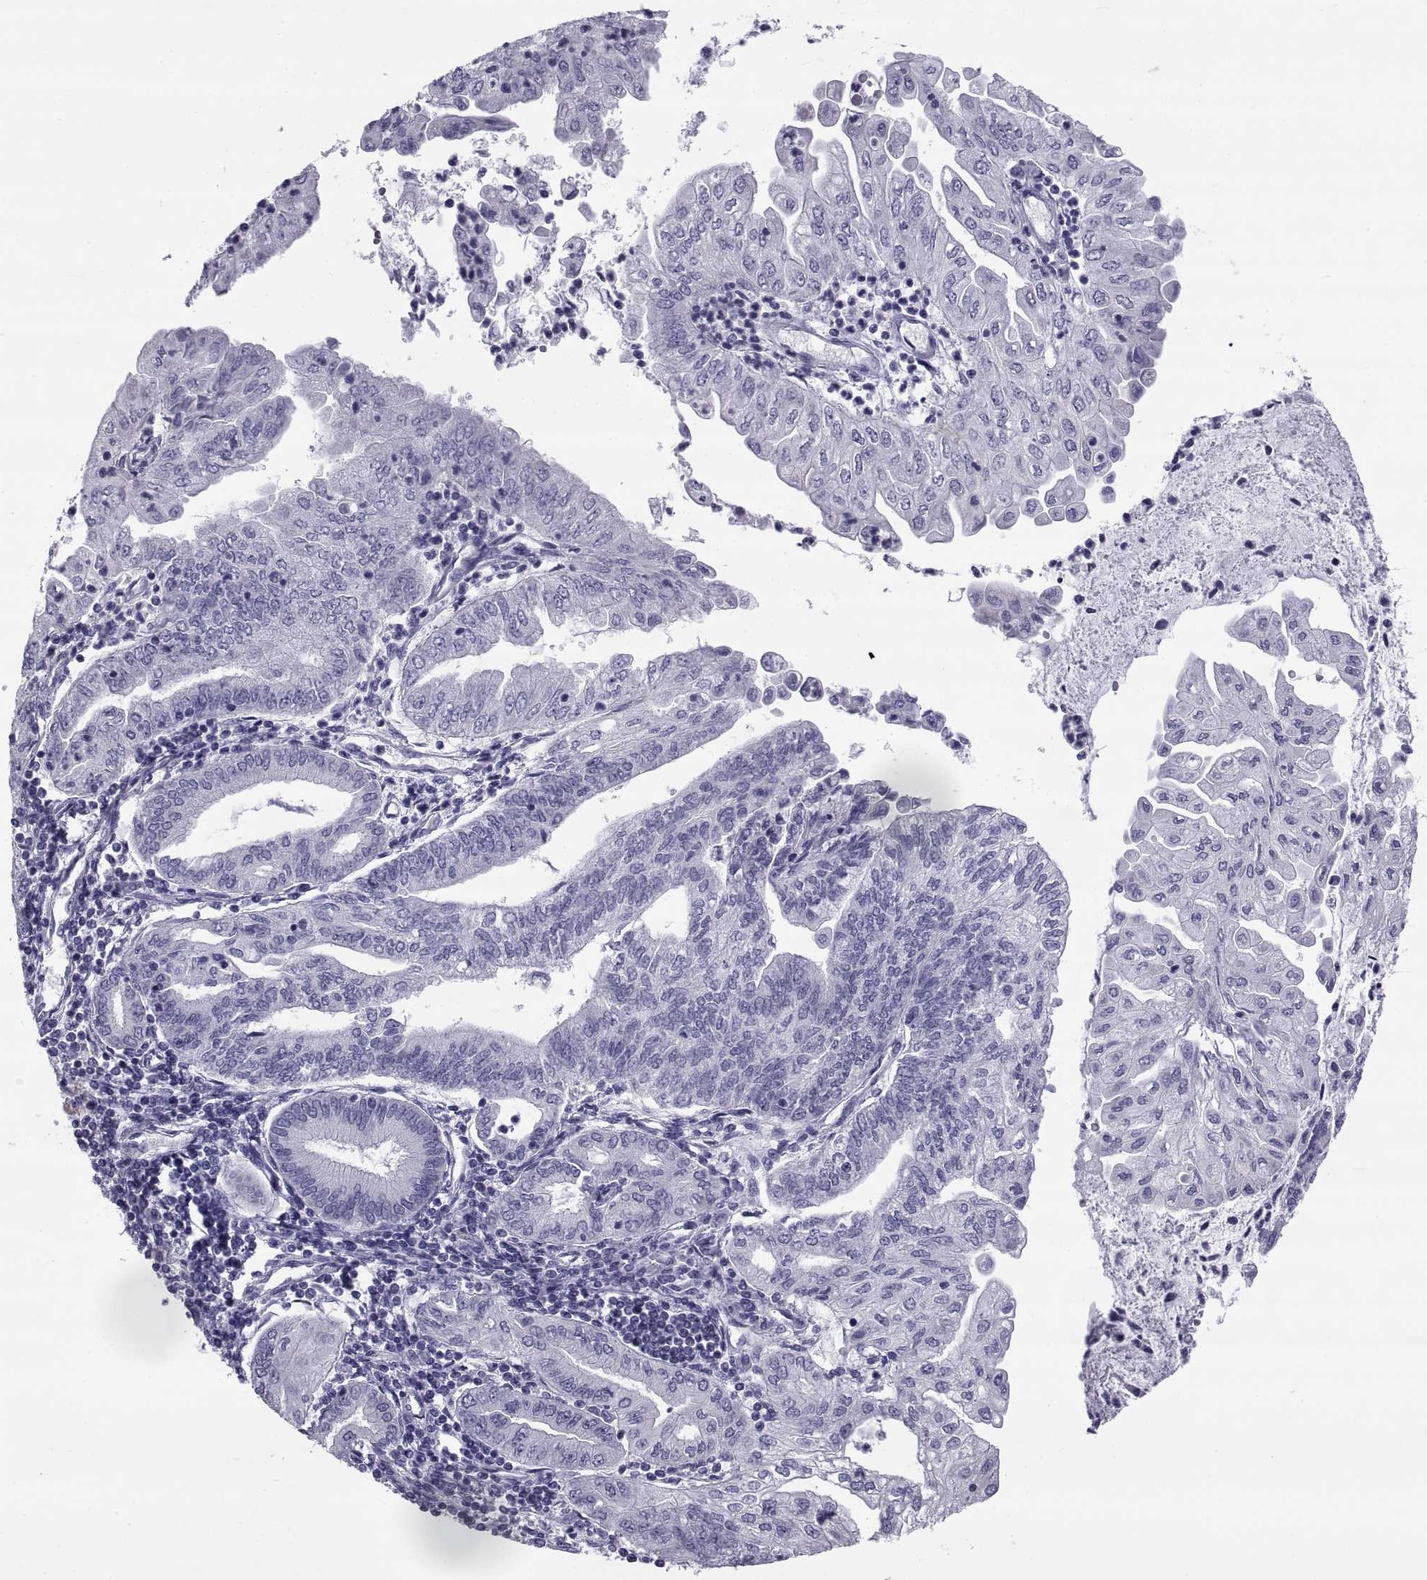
{"staining": {"intensity": "negative", "quantity": "none", "location": "none"}, "tissue": "endometrial cancer", "cell_type": "Tumor cells", "image_type": "cancer", "snomed": [{"axis": "morphology", "description": "Adenocarcinoma, NOS"}, {"axis": "topography", "description": "Endometrium"}], "caption": "DAB (3,3'-diaminobenzidine) immunohistochemical staining of endometrial adenocarcinoma displays no significant staining in tumor cells. (DAB immunohistochemistry (IHC) with hematoxylin counter stain).", "gene": "NPTX2", "patient": {"sex": "female", "age": 55}}